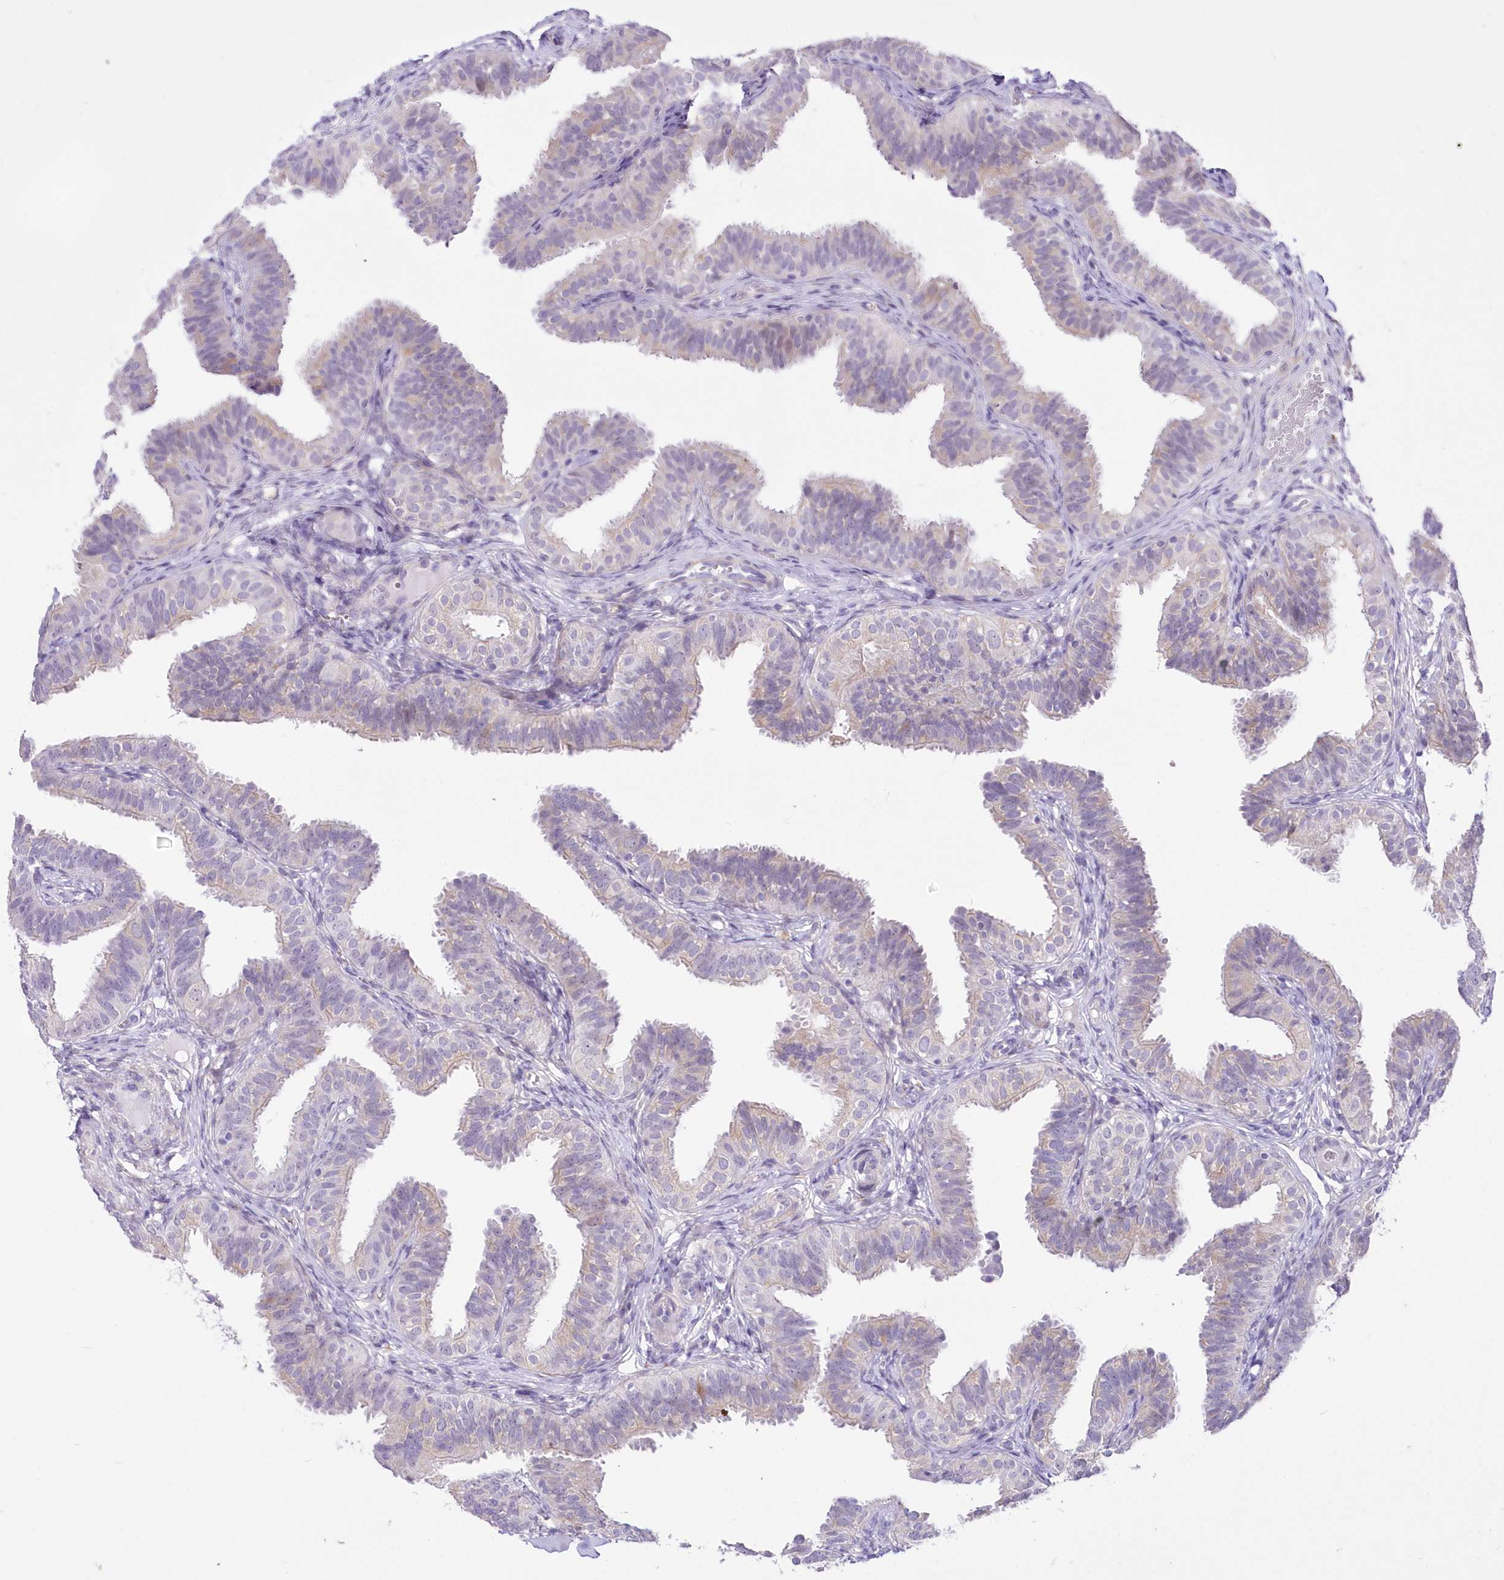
{"staining": {"intensity": "negative", "quantity": "none", "location": "none"}, "tissue": "fallopian tube", "cell_type": "Glandular cells", "image_type": "normal", "snomed": [{"axis": "morphology", "description": "Normal tissue, NOS"}, {"axis": "topography", "description": "Fallopian tube"}], "caption": "Glandular cells show no significant positivity in unremarkable fallopian tube. (DAB immunohistochemistry with hematoxylin counter stain).", "gene": "FAM241B", "patient": {"sex": "female", "age": 35}}